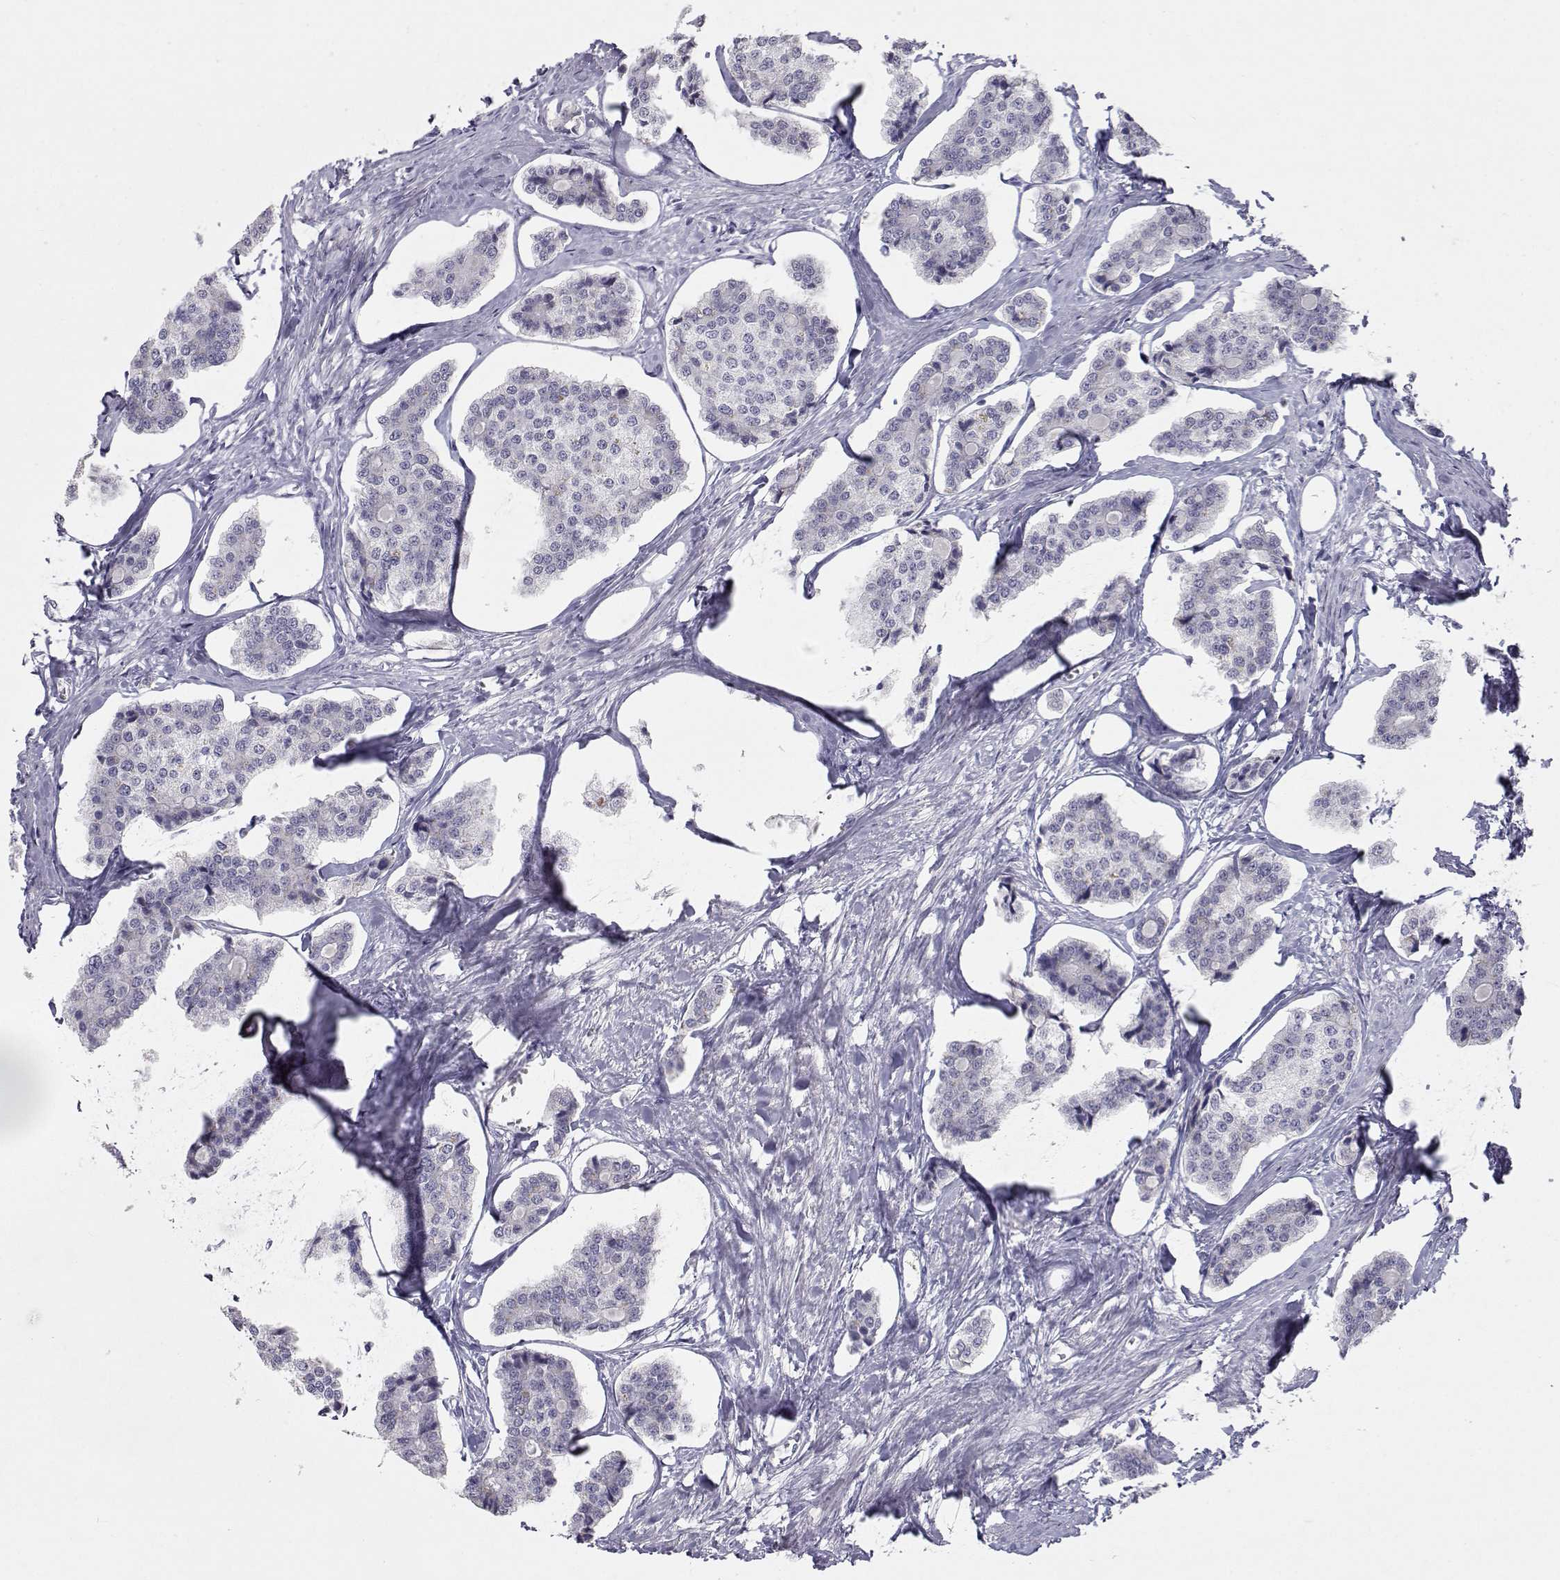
{"staining": {"intensity": "negative", "quantity": "none", "location": "none"}, "tissue": "carcinoid", "cell_type": "Tumor cells", "image_type": "cancer", "snomed": [{"axis": "morphology", "description": "Carcinoid, malignant, NOS"}, {"axis": "topography", "description": "Small intestine"}], "caption": "Immunohistochemical staining of carcinoid (malignant) reveals no significant positivity in tumor cells.", "gene": "LAMB3", "patient": {"sex": "female", "age": 65}}